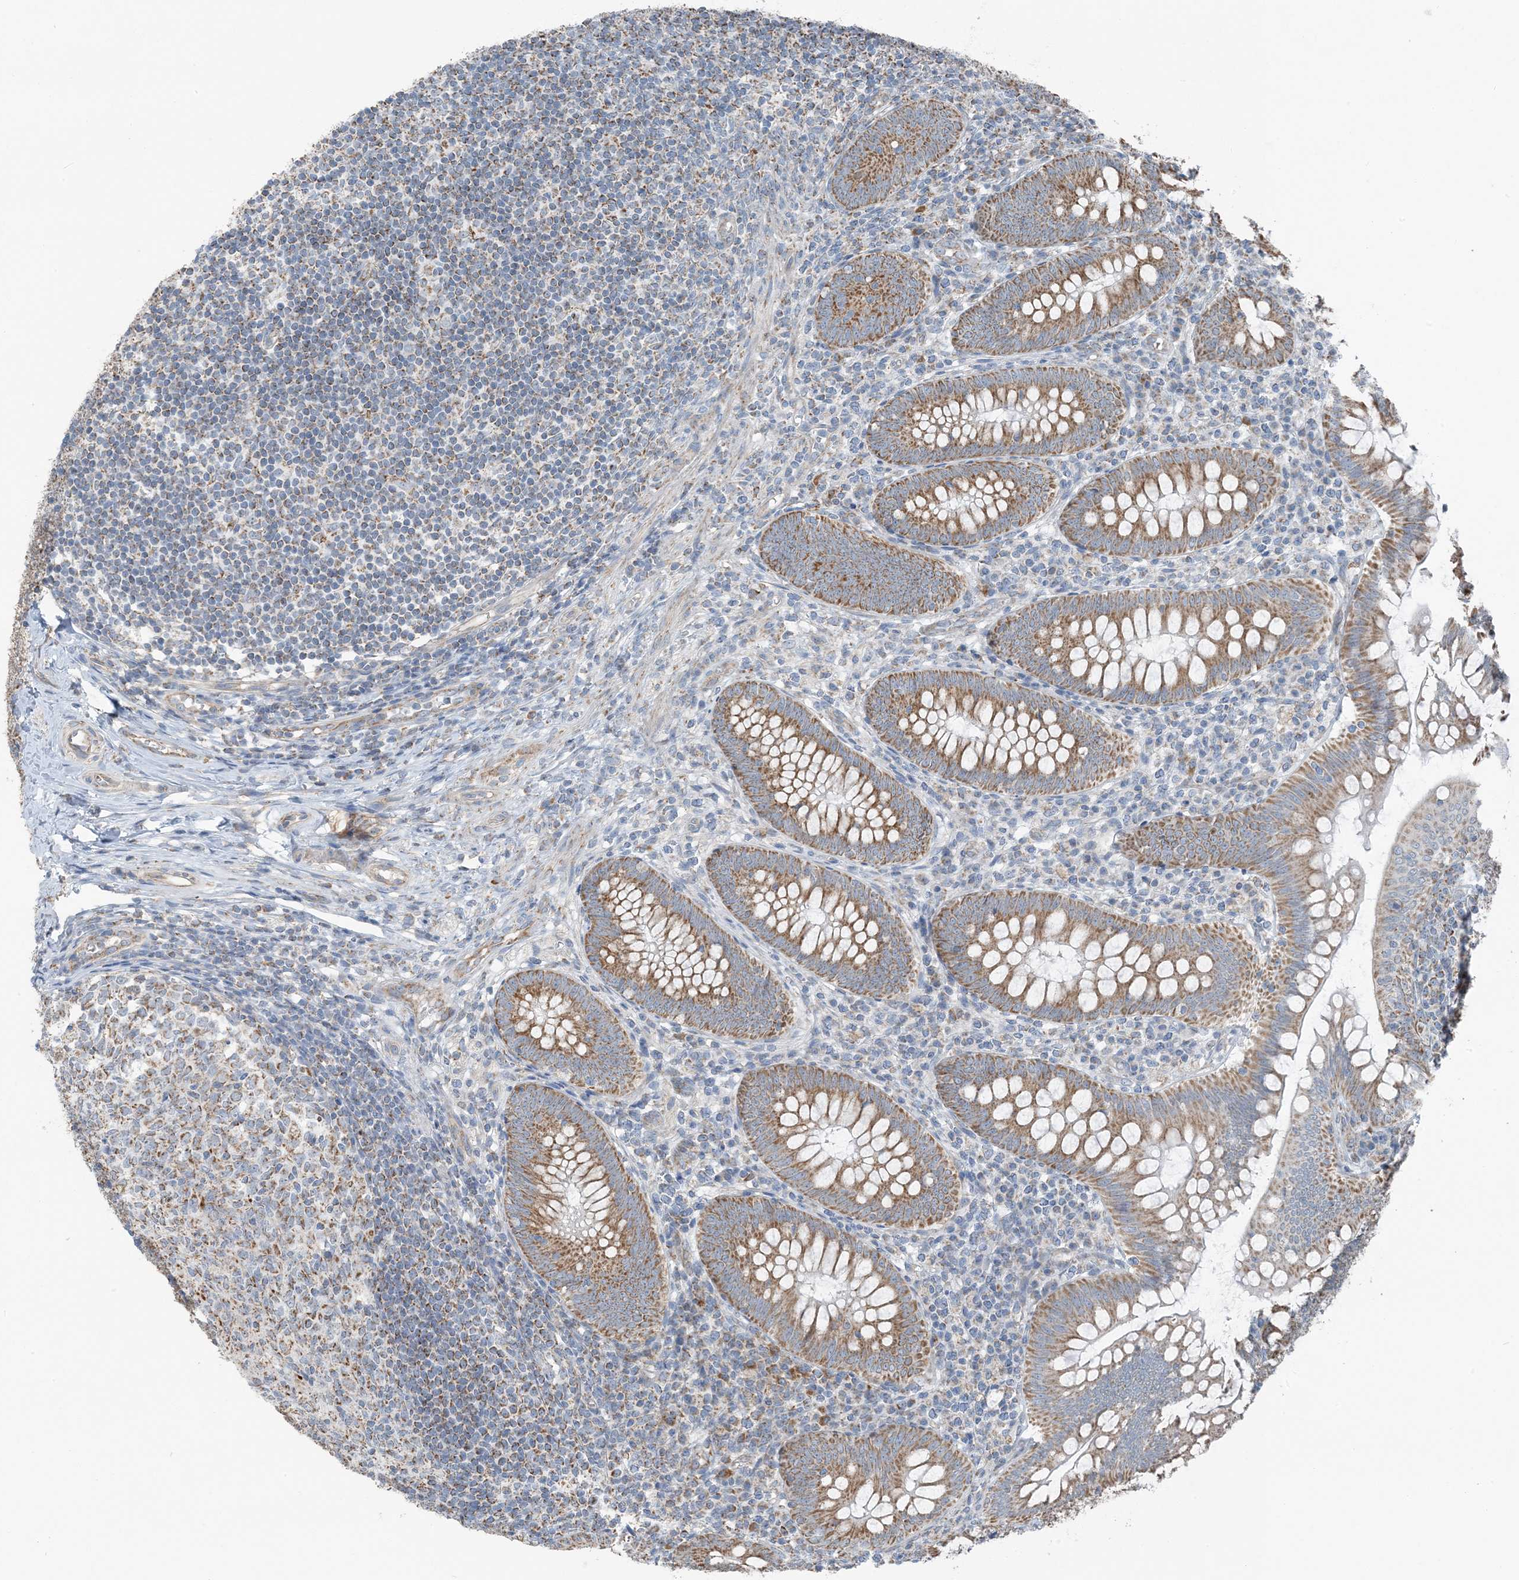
{"staining": {"intensity": "moderate", "quantity": ">75%", "location": "cytoplasmic/membranous"}, "tissue": "appendix", "cell_type": "Glandular cells", "image_type": "normal", "snomed": [{"axis": "morphology", "description": "Normal tissue, NOS"}, {"axis": "topography", "description": "Appendix"}], "caption": "The histopathology image displays immunohistochemical staining of normal appendix. There is moderate cytoplasmic/membranous staining is appreciated in approximately >75% of glandular cells. (DAB IHC, brown staining for protein, blue staining for nuclei).", "gene": "PILRB", "patient": {"sex": "male", "age": 14}}